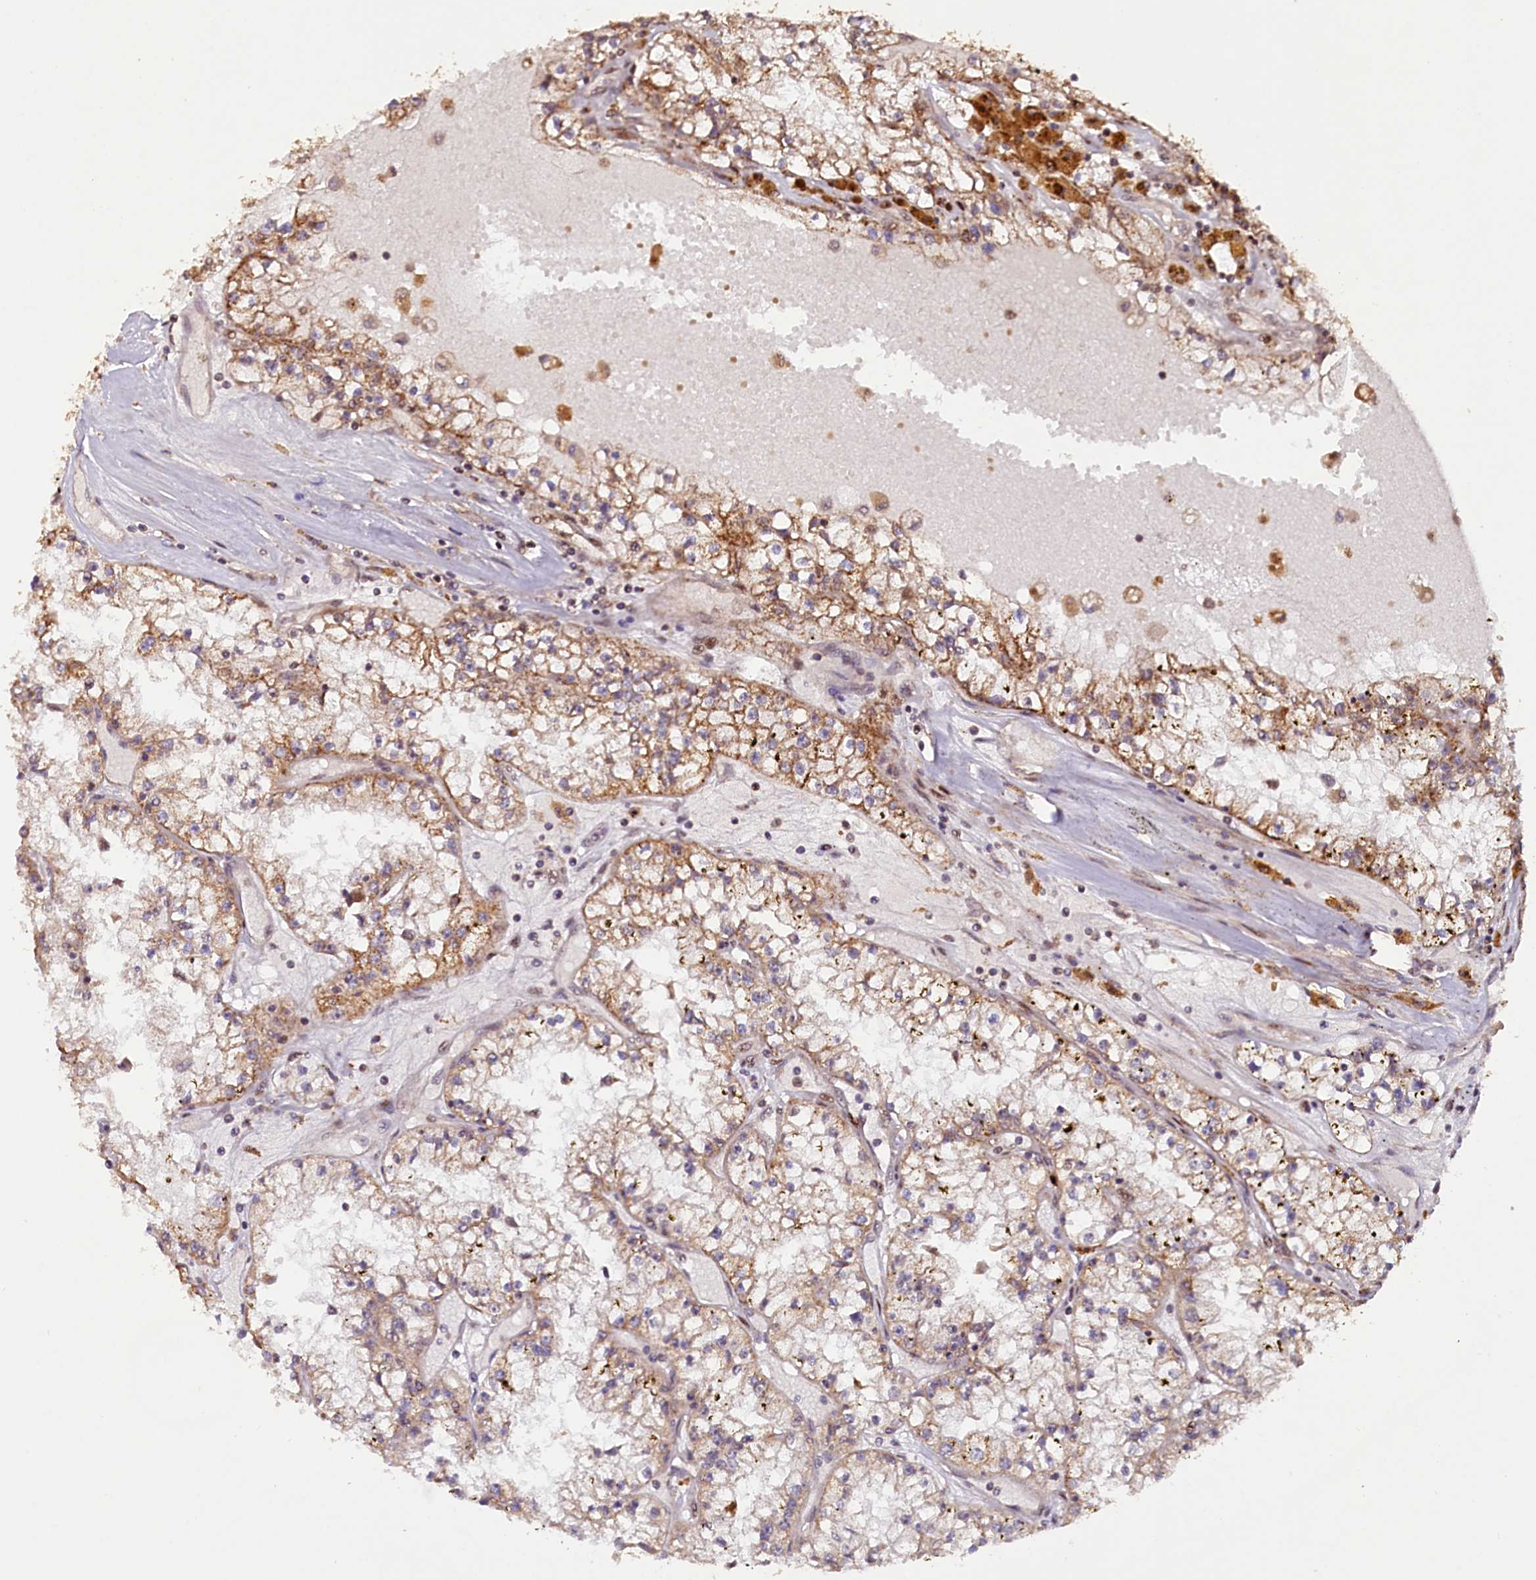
{"staining": {"intensity": "moderate", "quantity": ">75%", "location": "cytoplasmic/membranous"}, "tissue": "renal cancer", "cell_type": "Tumor cells", "image_type": "cancer", "snomed": [{"axis": "morphology", "description": "Adenocarcinoma, NOS"}, {"axis": "topography", "description": "Kidney"}], "caption": "Human adenocarcinoma (renal) stained for a protein (brown) exhibits moderate cytoplasmic/membranous positive staining in about >75% of tumor cells.", "gene": "SHPRH", "patient": {"sex": "male", "age": 56}}